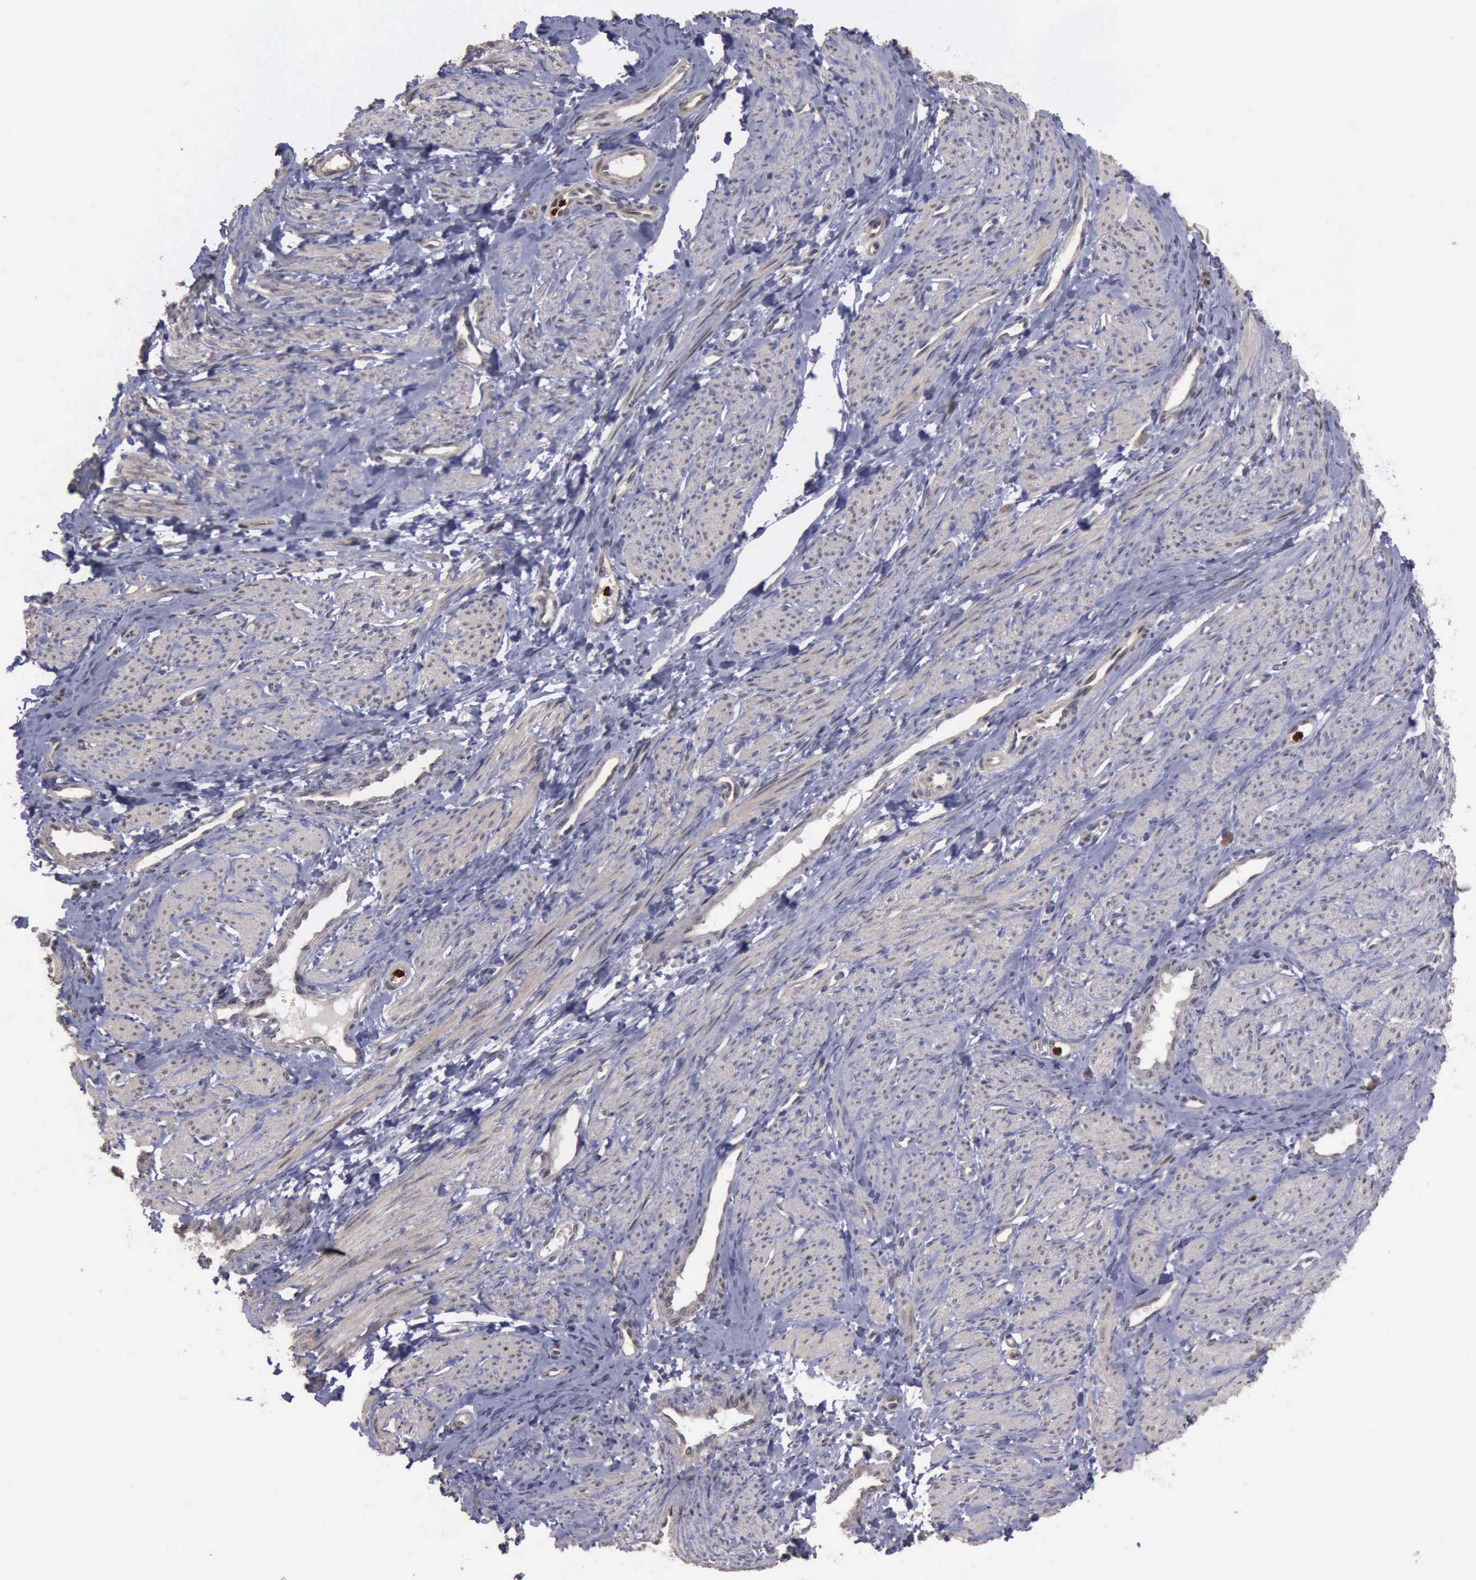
{"staining": {"intensity": "negative", "quantity": "none", "location": "none"}, "tissue": "smooth muscle", "cell_type": "Smooth muscle cells", "image_type": "normal", "snomed": [{"axis": "morphology", "description": "Normal tissue, NOS"}, {"axis": "topography", "description": "Smooth muscle"}, {"axis": "topography", "description": "Uterus"}], "caption": "Image shows no protein positivity in smooth muscle cells of unremarkable smooth muscle. Brightfield microscopy of IHC stained with DAB (brown) and hematoxylin (blue), captured at high magnification.", "gene": "MMP9", "patient": {"sex": "female", "age": 39}}